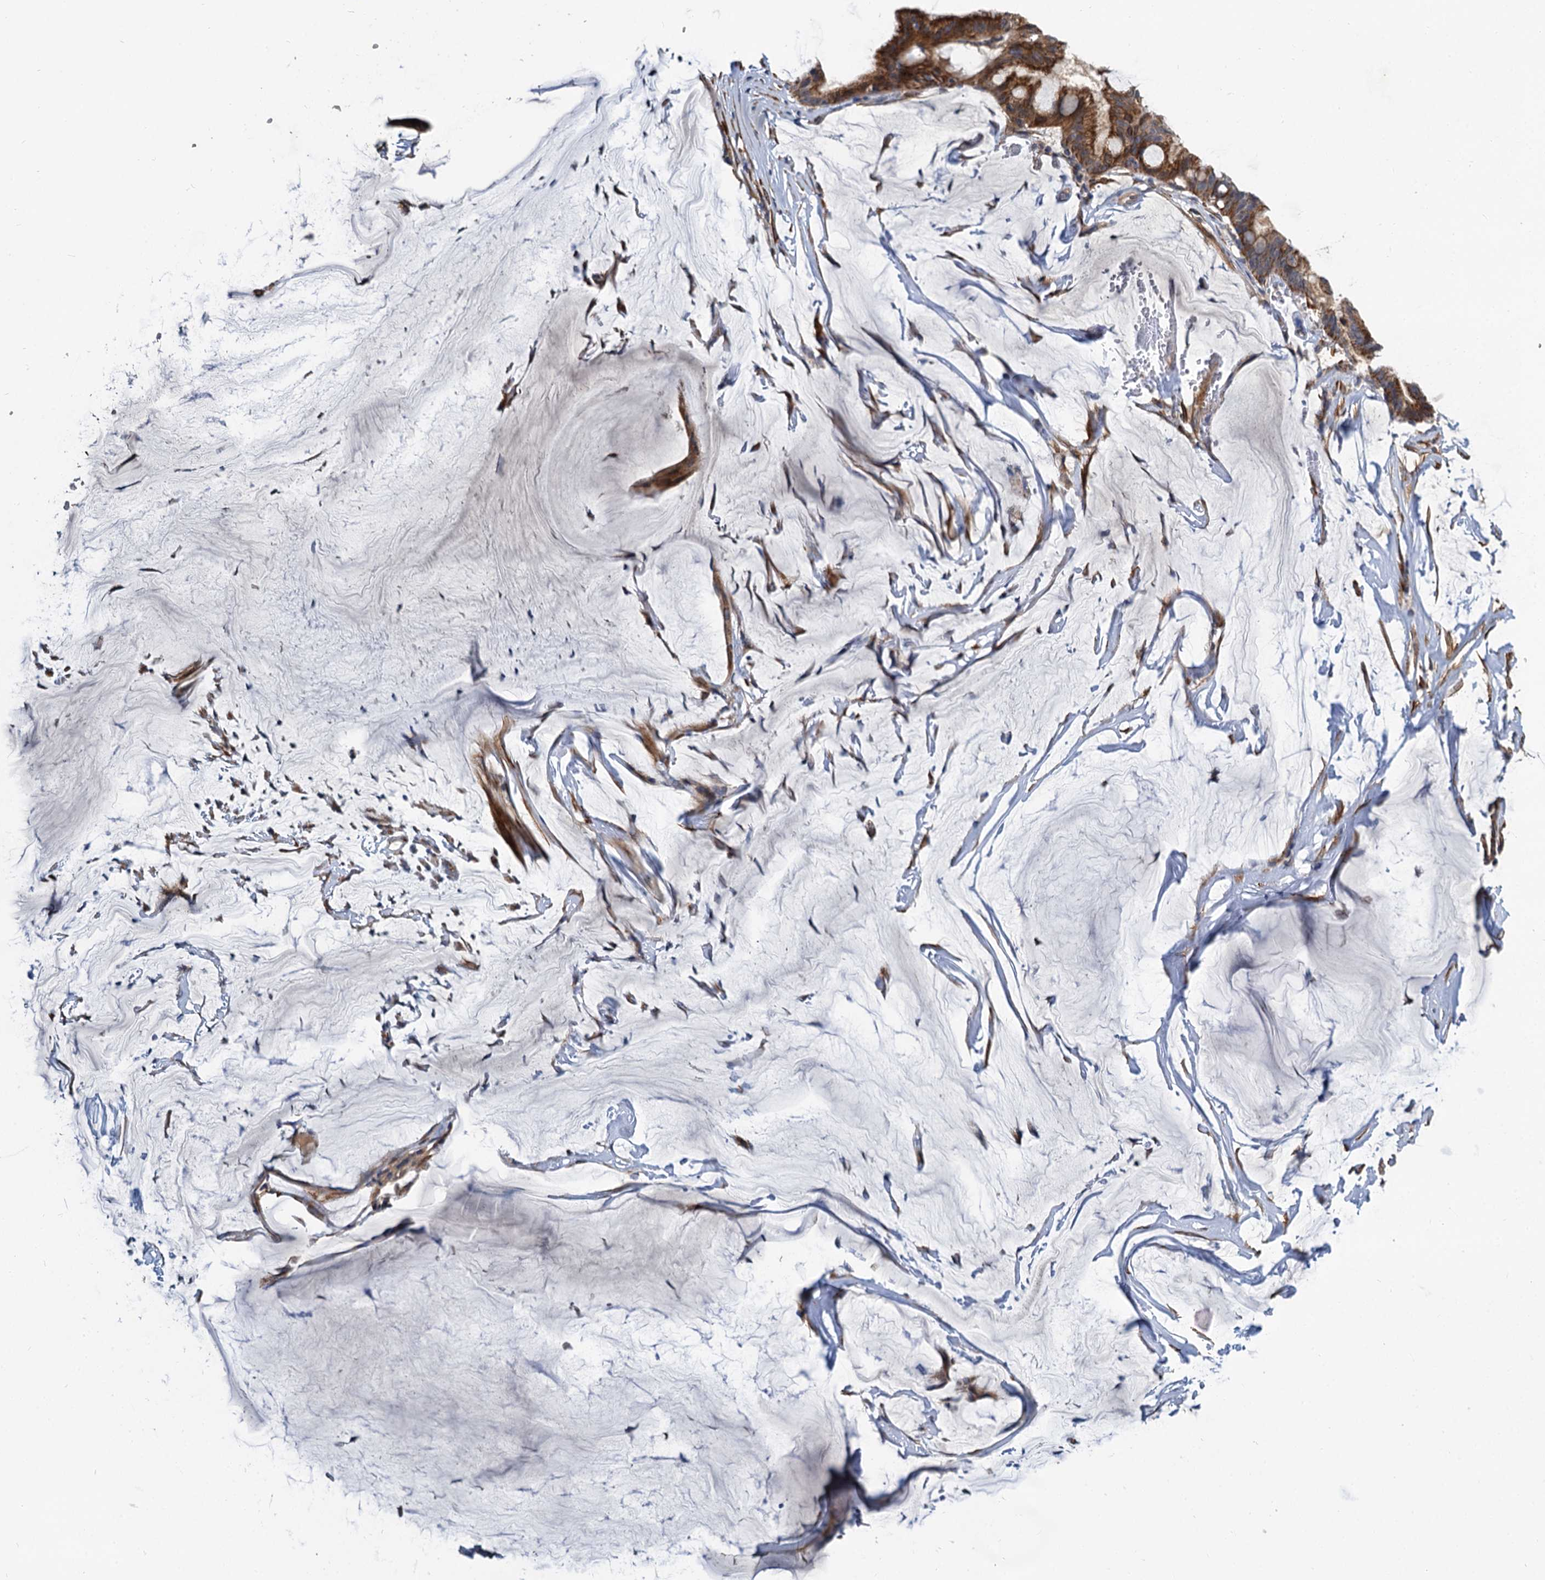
{"staining": {"intensity": "moderate", "quantity": ">75%", "location": "cytoplasmic/membranous"}, "tissue": "ovarian cancer", "cell_type": "Tumor cells", "image_type": "cancer", "snomed": [{"axis": "morphology", "description": "Cystadenocarcinoma, mucinous, NOS"}, {"axis": "topography", "description": "Ovary"}], "caption": "Ovarian cancer stained with a brown dye shows moderate cytoplasmic/membranous positive positivity in about >75% of tumor cells.", "gene": "ALKBH7", "patient": {"sex": "female", "age": 73}}